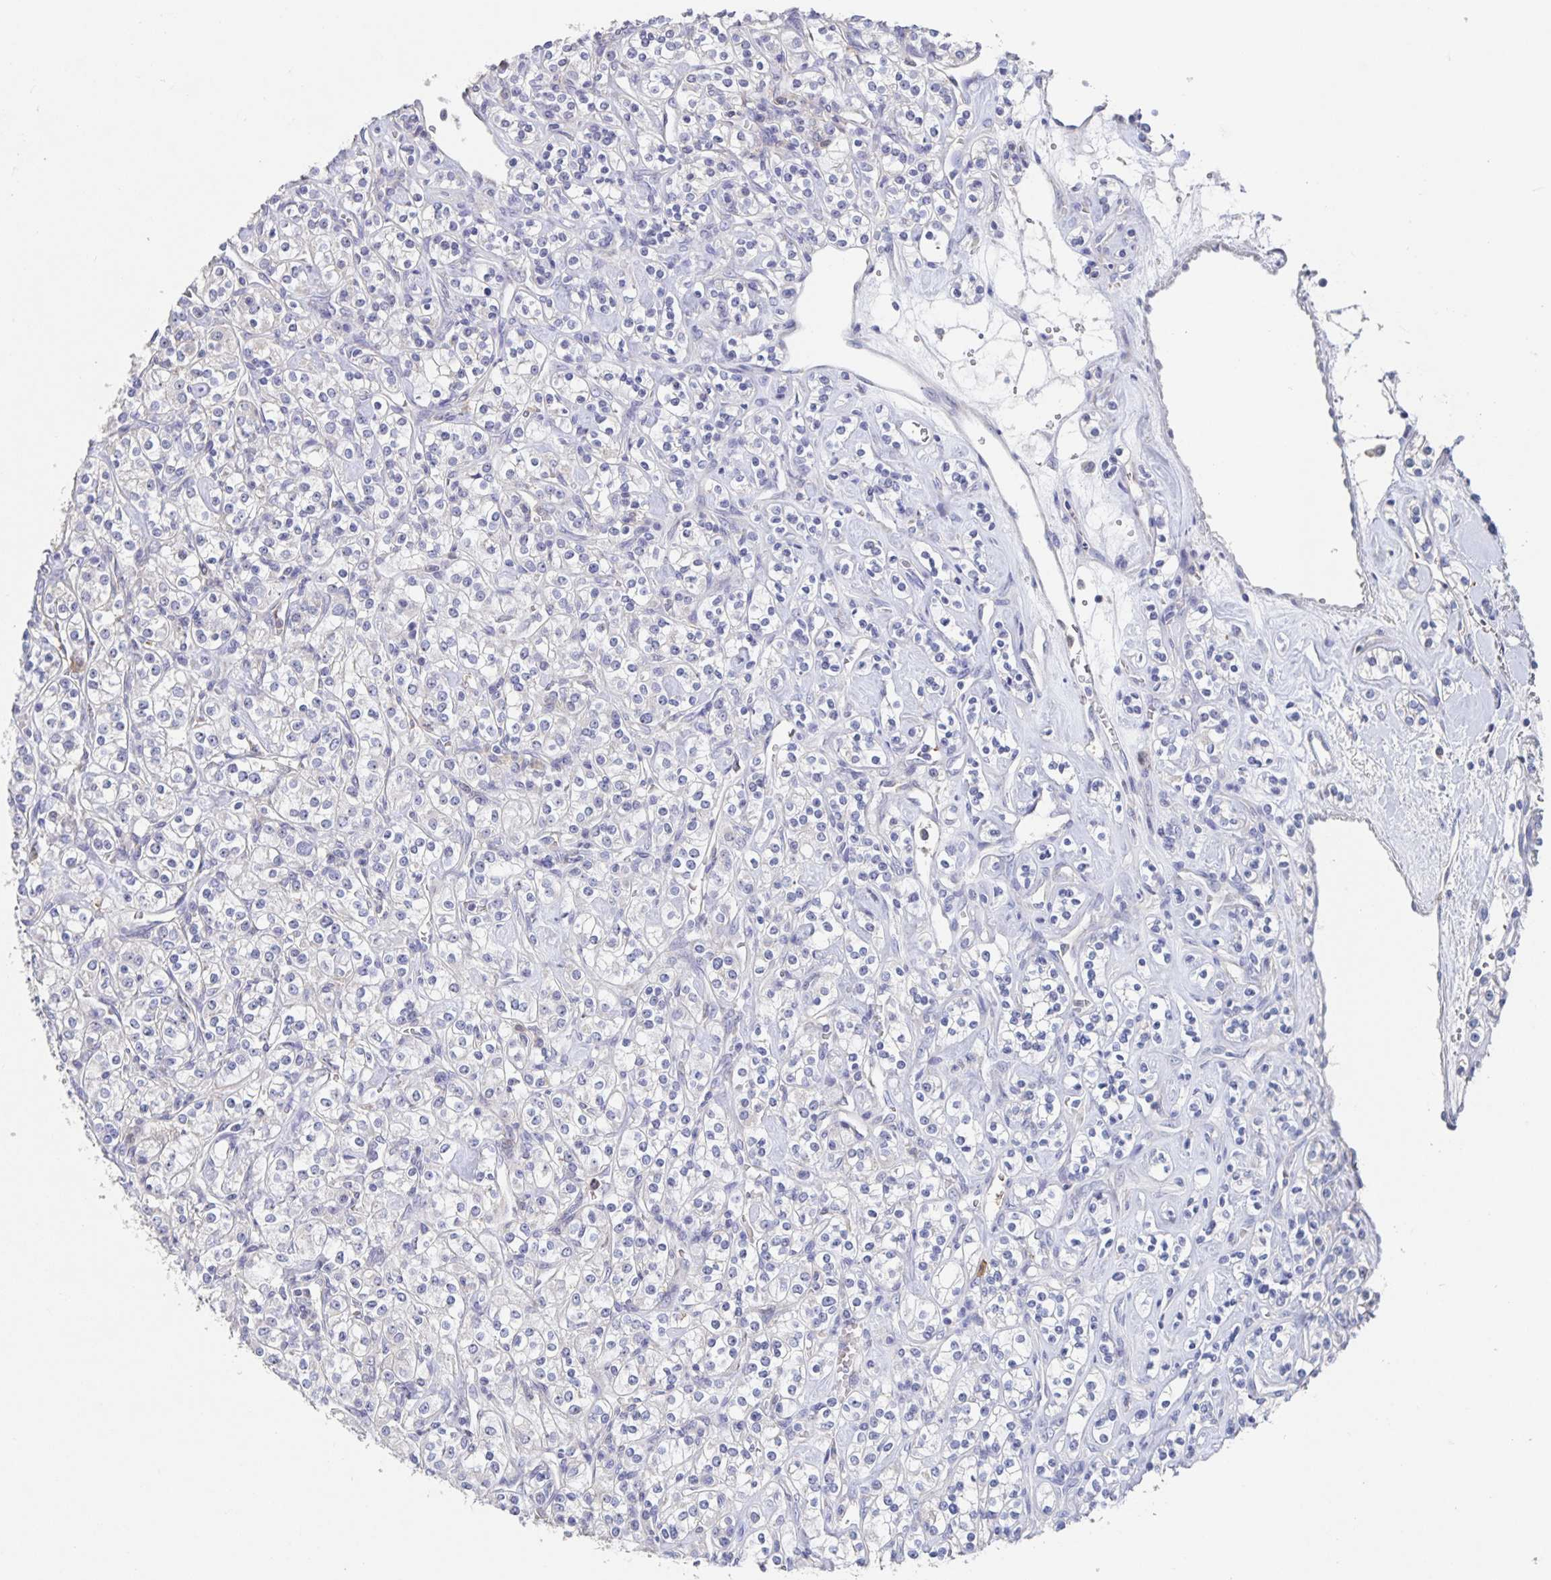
{"staining": {"intensity": "negative", "quantity": "none", "location": "none"}, "tissue": "renal cancer", "cell_type": "Tumor cells", "image_type": "cancer", "snomed": [{"axis": "morphology", "description": "Adenocarcinoma, NOS"}, {"axis": "topography", "description": "Kidney"}], "caption": "A high-resolution micrograph shows immunohistochemistry (IHC) staining of renal cancer (adenocarcinoma), which reveals no significant positivity in tumor cells.", "gene": "CDC42BPG", "patient": {"sex": "male", "age": 77}}